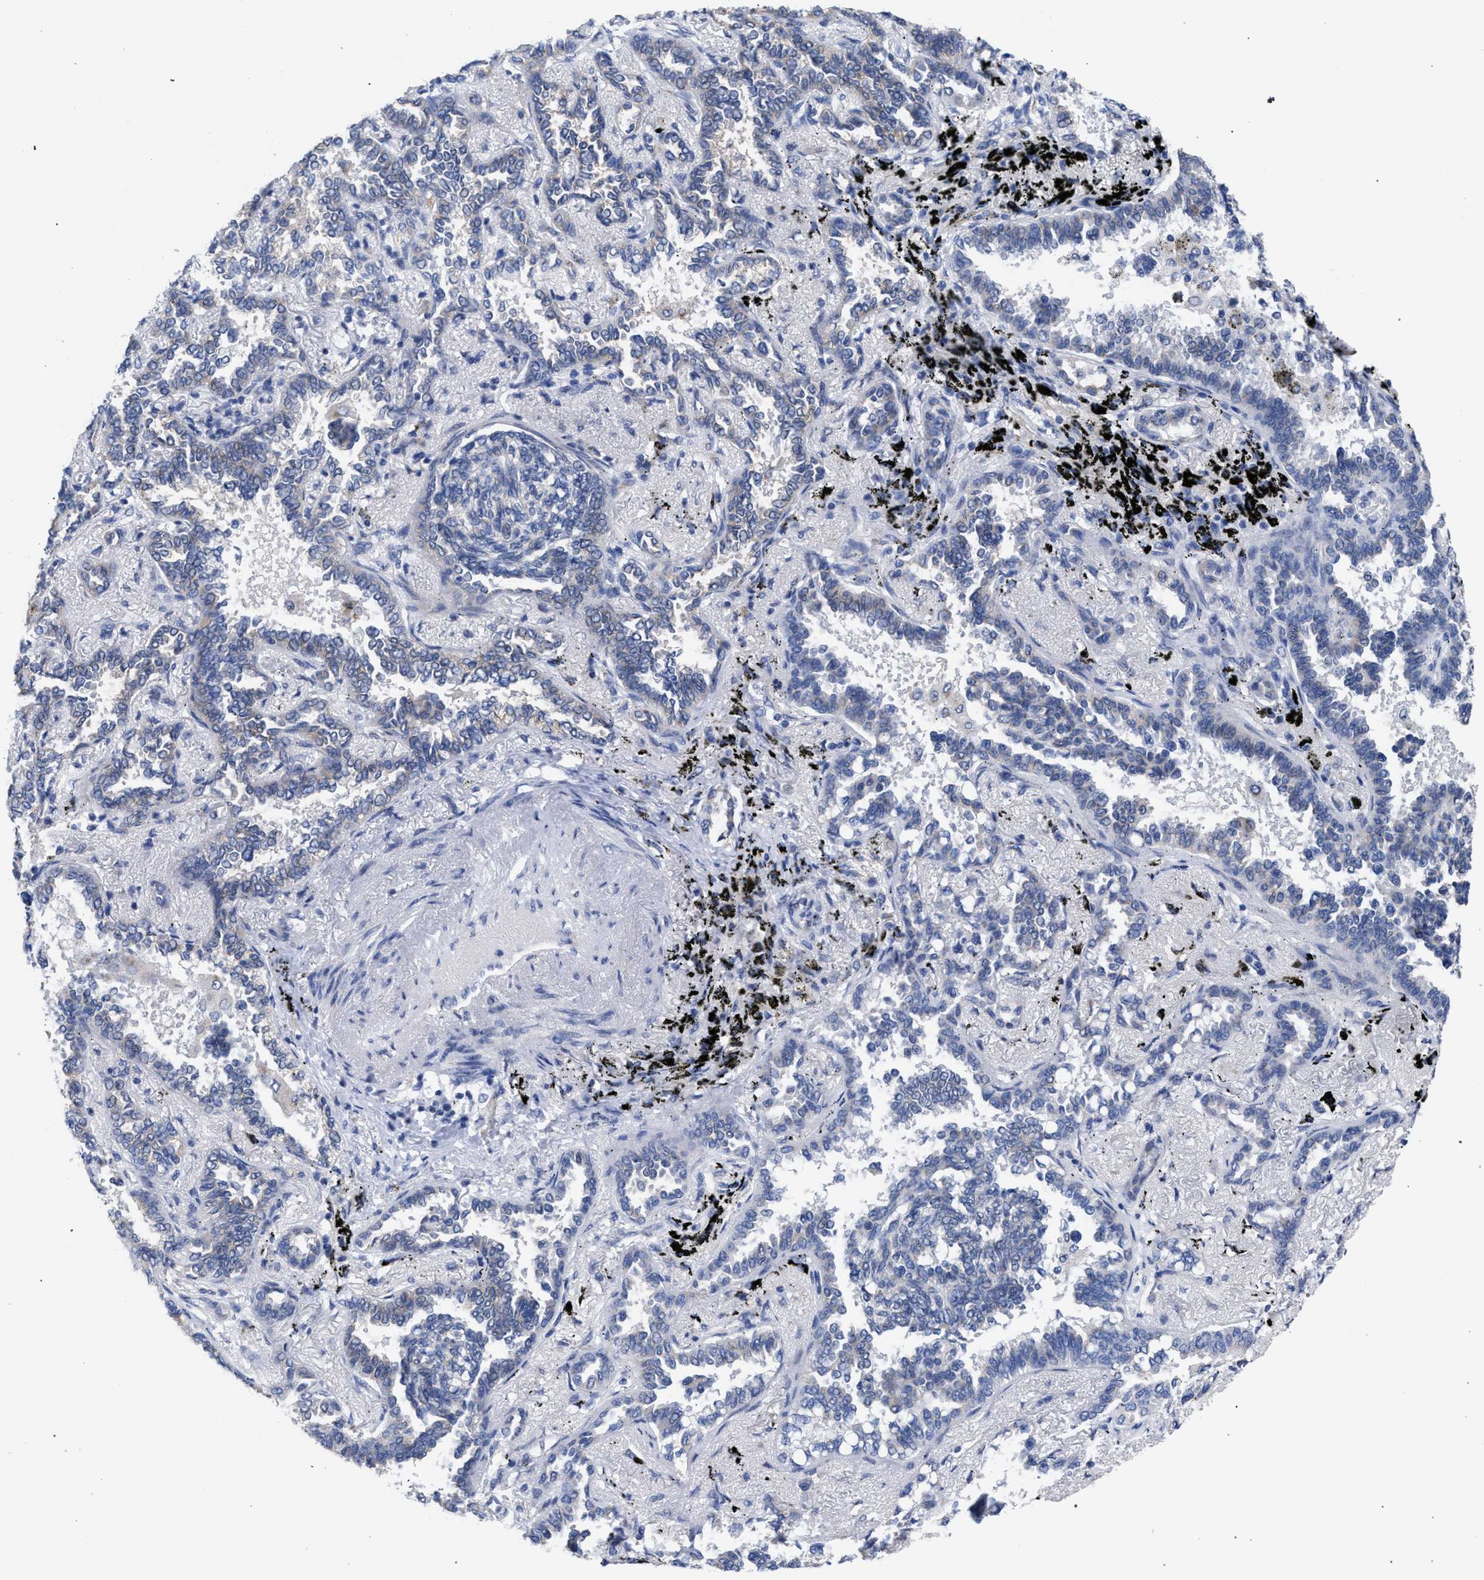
{"staining": {"intensity": "negative", "quantity": "none", "location": "none"}, "tissue": "lung cancer", "cell_type": "Tumor cells", "image_type": "cancer", "snomed": [{"axis": "morphology", "description": "Adenocarcinoma, NOS"}, {"axis": "topography", "description": "Lung"}], "caption": "IHC of human lung cancer (adenocarcinoma) displays no positivity in tumor cells.", "gene": "GOLGA2", "patient": {"sex": "male", "age": 59}}